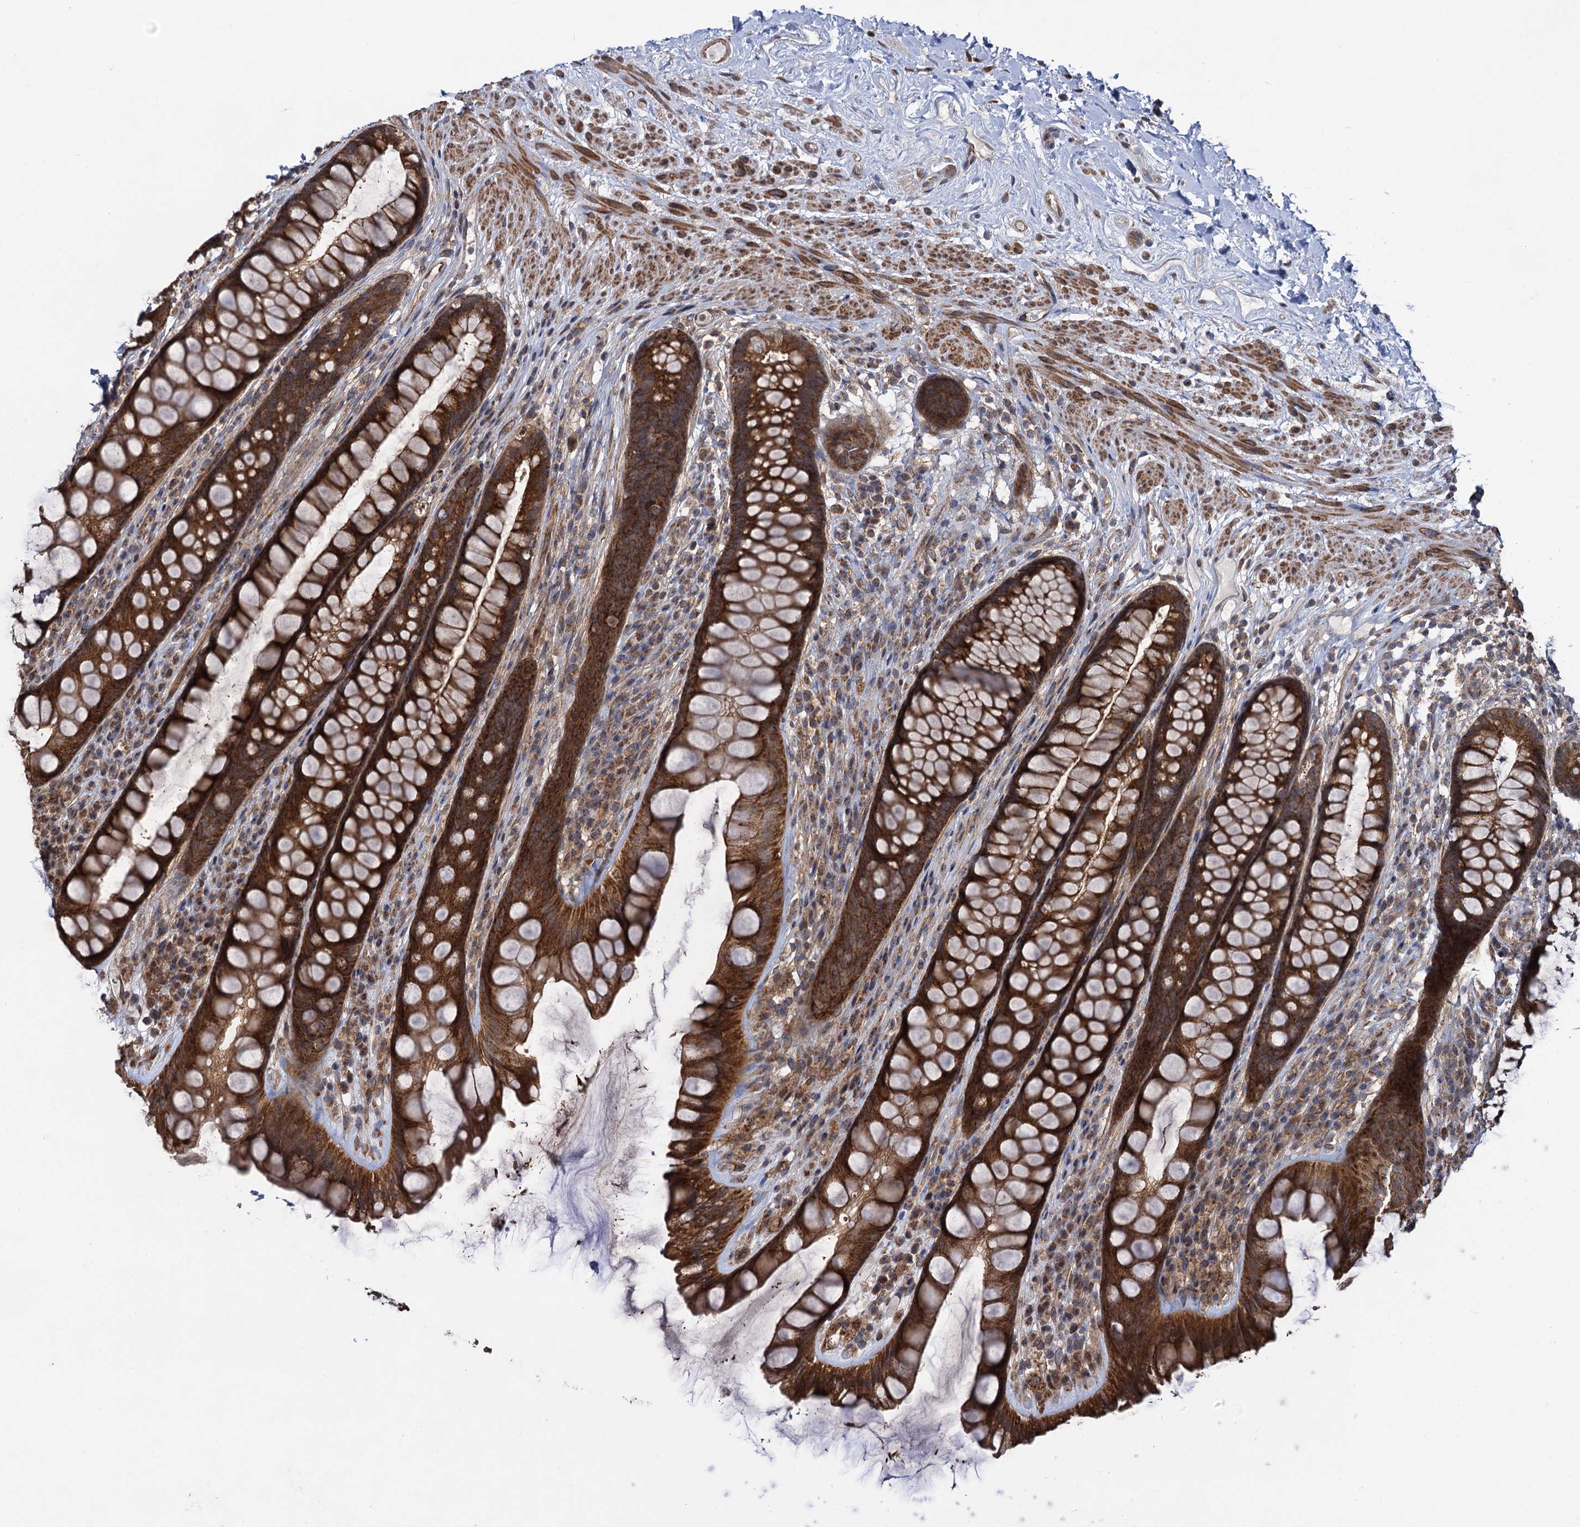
{"staining": {"intensity": "strong", "quantity": ">75%", "location": "cytoplasmic/membranous"}, "tissue": "rectum", "cell_type": "Glandular cells", "image_type": "normal", "snomed": [{"axis": "morphology", "description": "Normal tissue, NOS"}, {"axis": "topography", "description": "Rectum"}], "caption": "An IHC photomicrograph of normal tissue is shown. Protein staining in brown labels strong cytoplasmic/membranous positivity in rectum within glandular cells.", "gene": "HAUS1", "patient": {"sex": "male", "age": 74}}